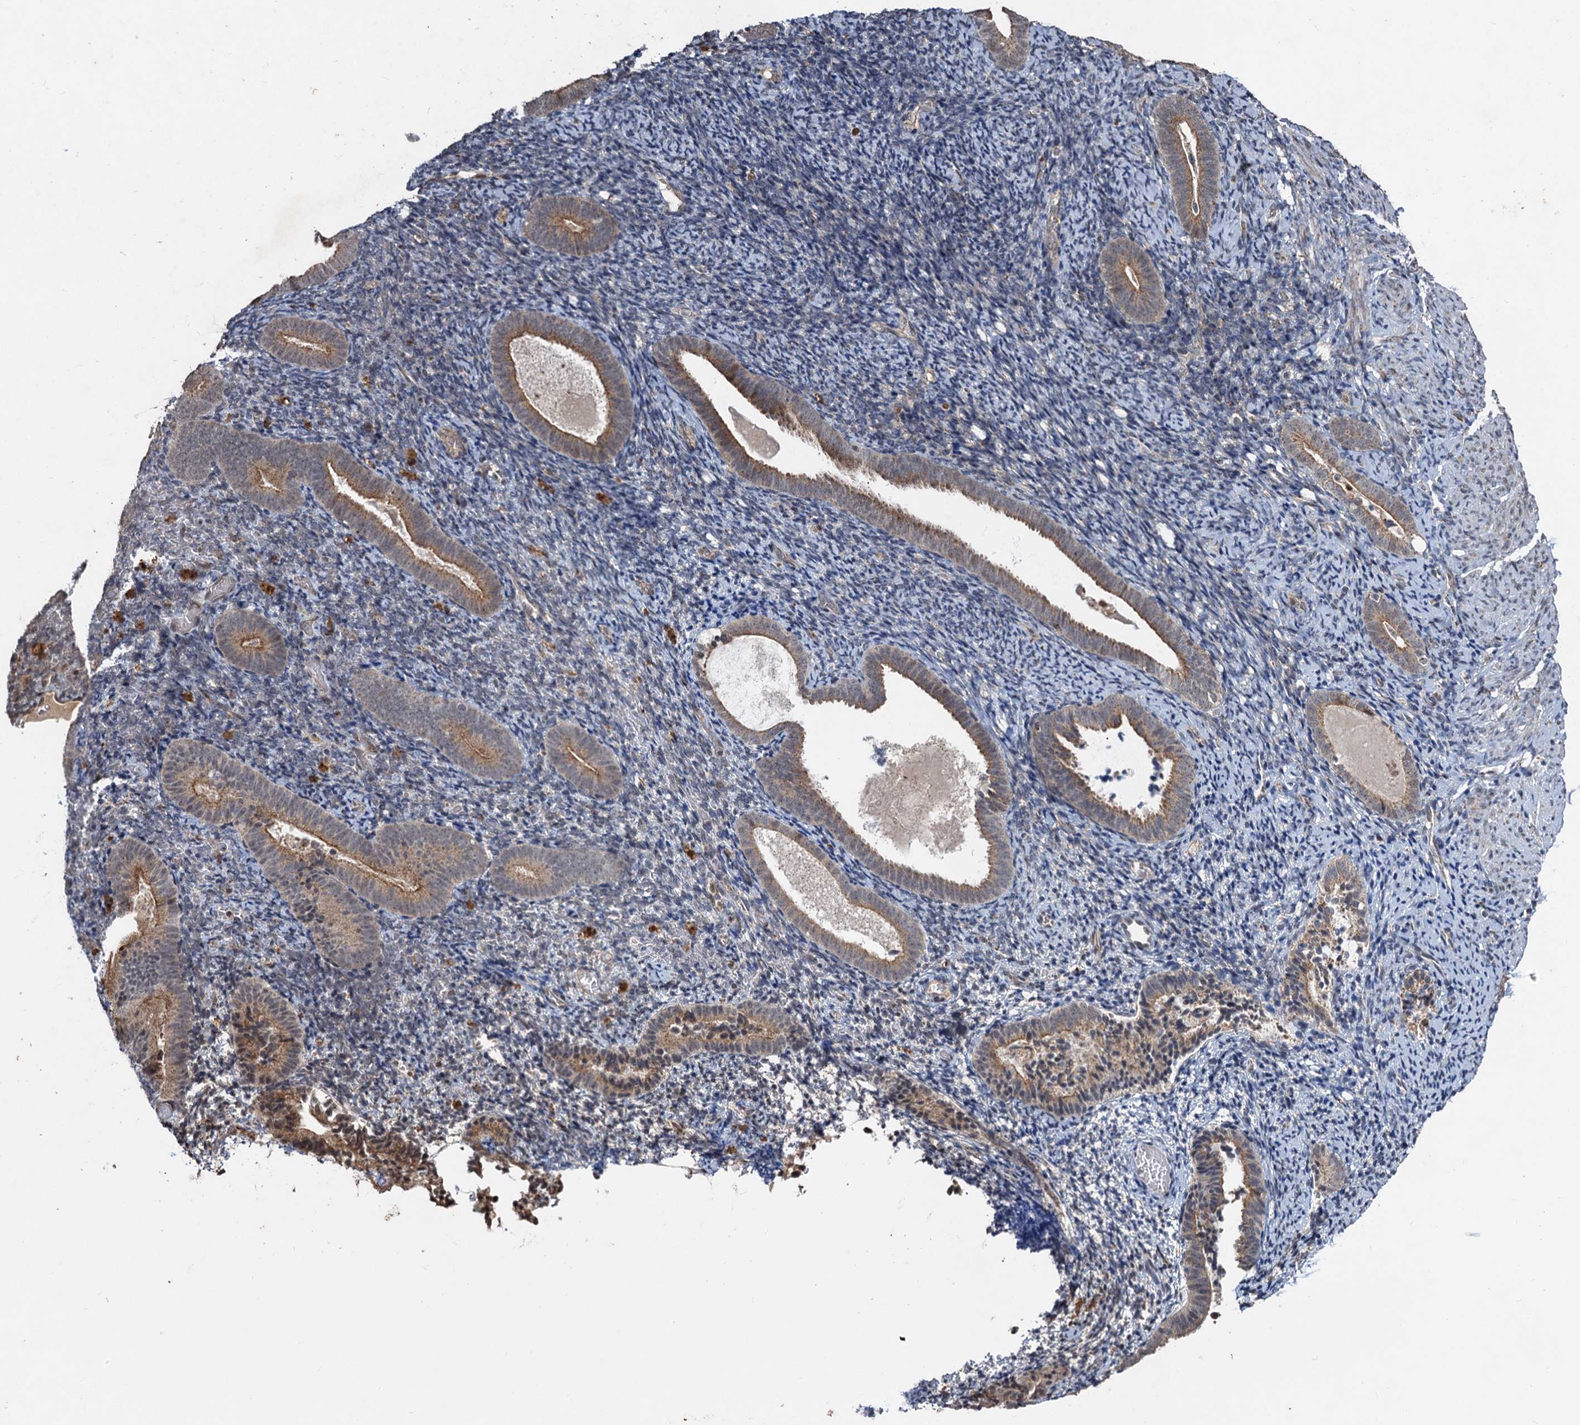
{"staining": {"intensity": "negative", "quantity": "none", "location": "none"}, "tissue": "endometrium", "cell_type": "Cells in endometrial stroma", "image_type": "normal", "snomed": [{"axis": "morphology", "description": "Normal tissue, NOS"}, {"axis": "topography", "description": "Endometrium"}], "caption": "IHC of benign endometrium demonstrates no positivity in cells in endometrial stroma. (DAB IHC visualized using brightfield microscopy, high magnification).", "gene": "REP15", "patient": {"sex": "female", "age": 51}}